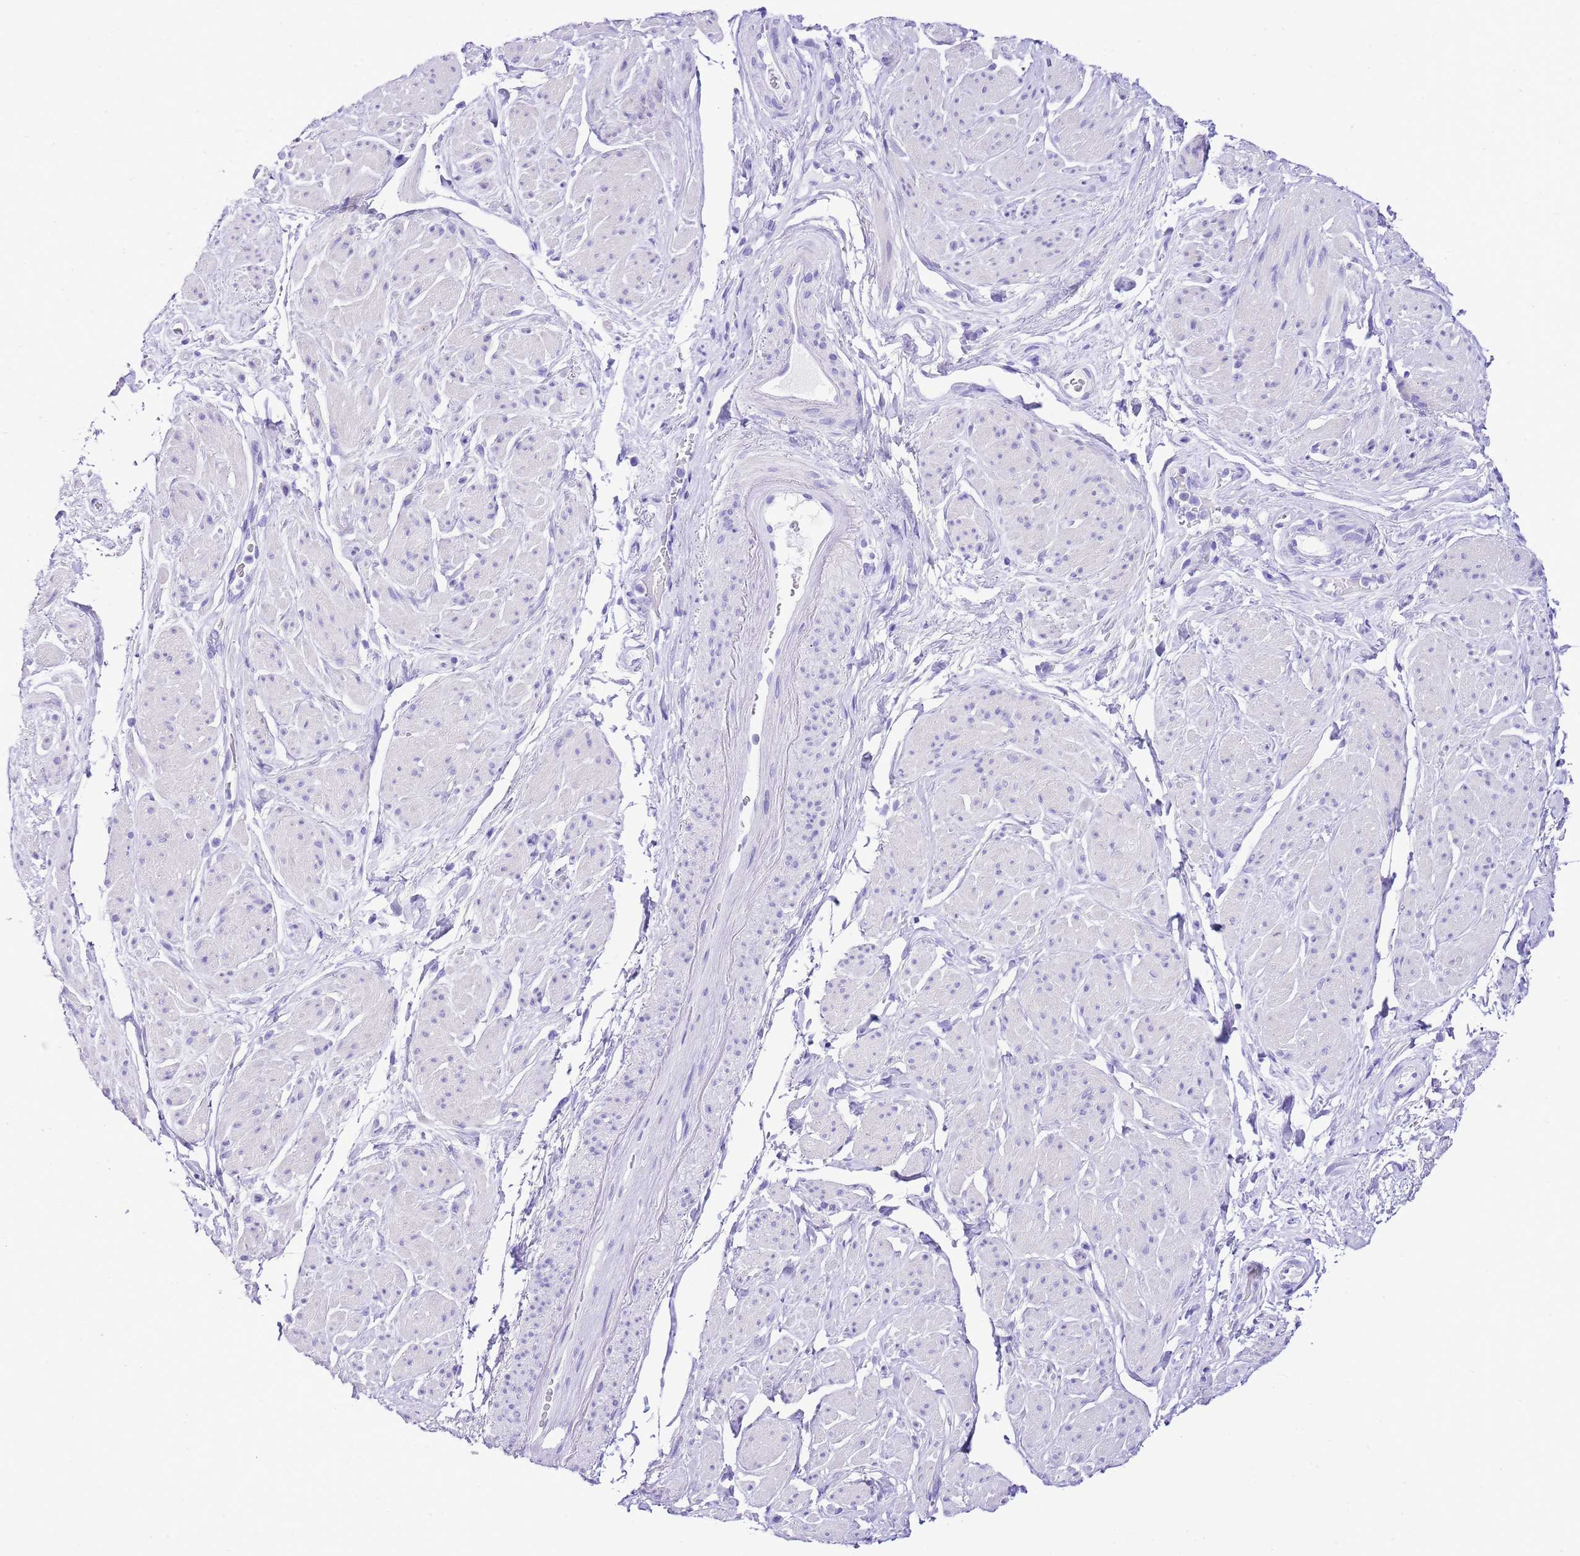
{"staining": {"intensity": "negative", "quantity": "none", "location": "none"}, "tissue": "smooth muscle", "cell_type": "Smooth muscle cells", "image_type": "normal", "snomed": [{"axis": "morphology", "description": "Normal tissue, NOS"}, {"axis": "topography", "description": "Smooth muscle"}, {"axis": "topography", "description": "Peripheral nerve tissue"}], "caption": "Smooth muscle cells are negative for protein expression in benign human smooth muscle. (DAB (3,3'-diaminobenzidine) IHC with hematoxylin counter stain).", "gene": "KCNC1", "patient": {"sex": "male", "age": 69}}